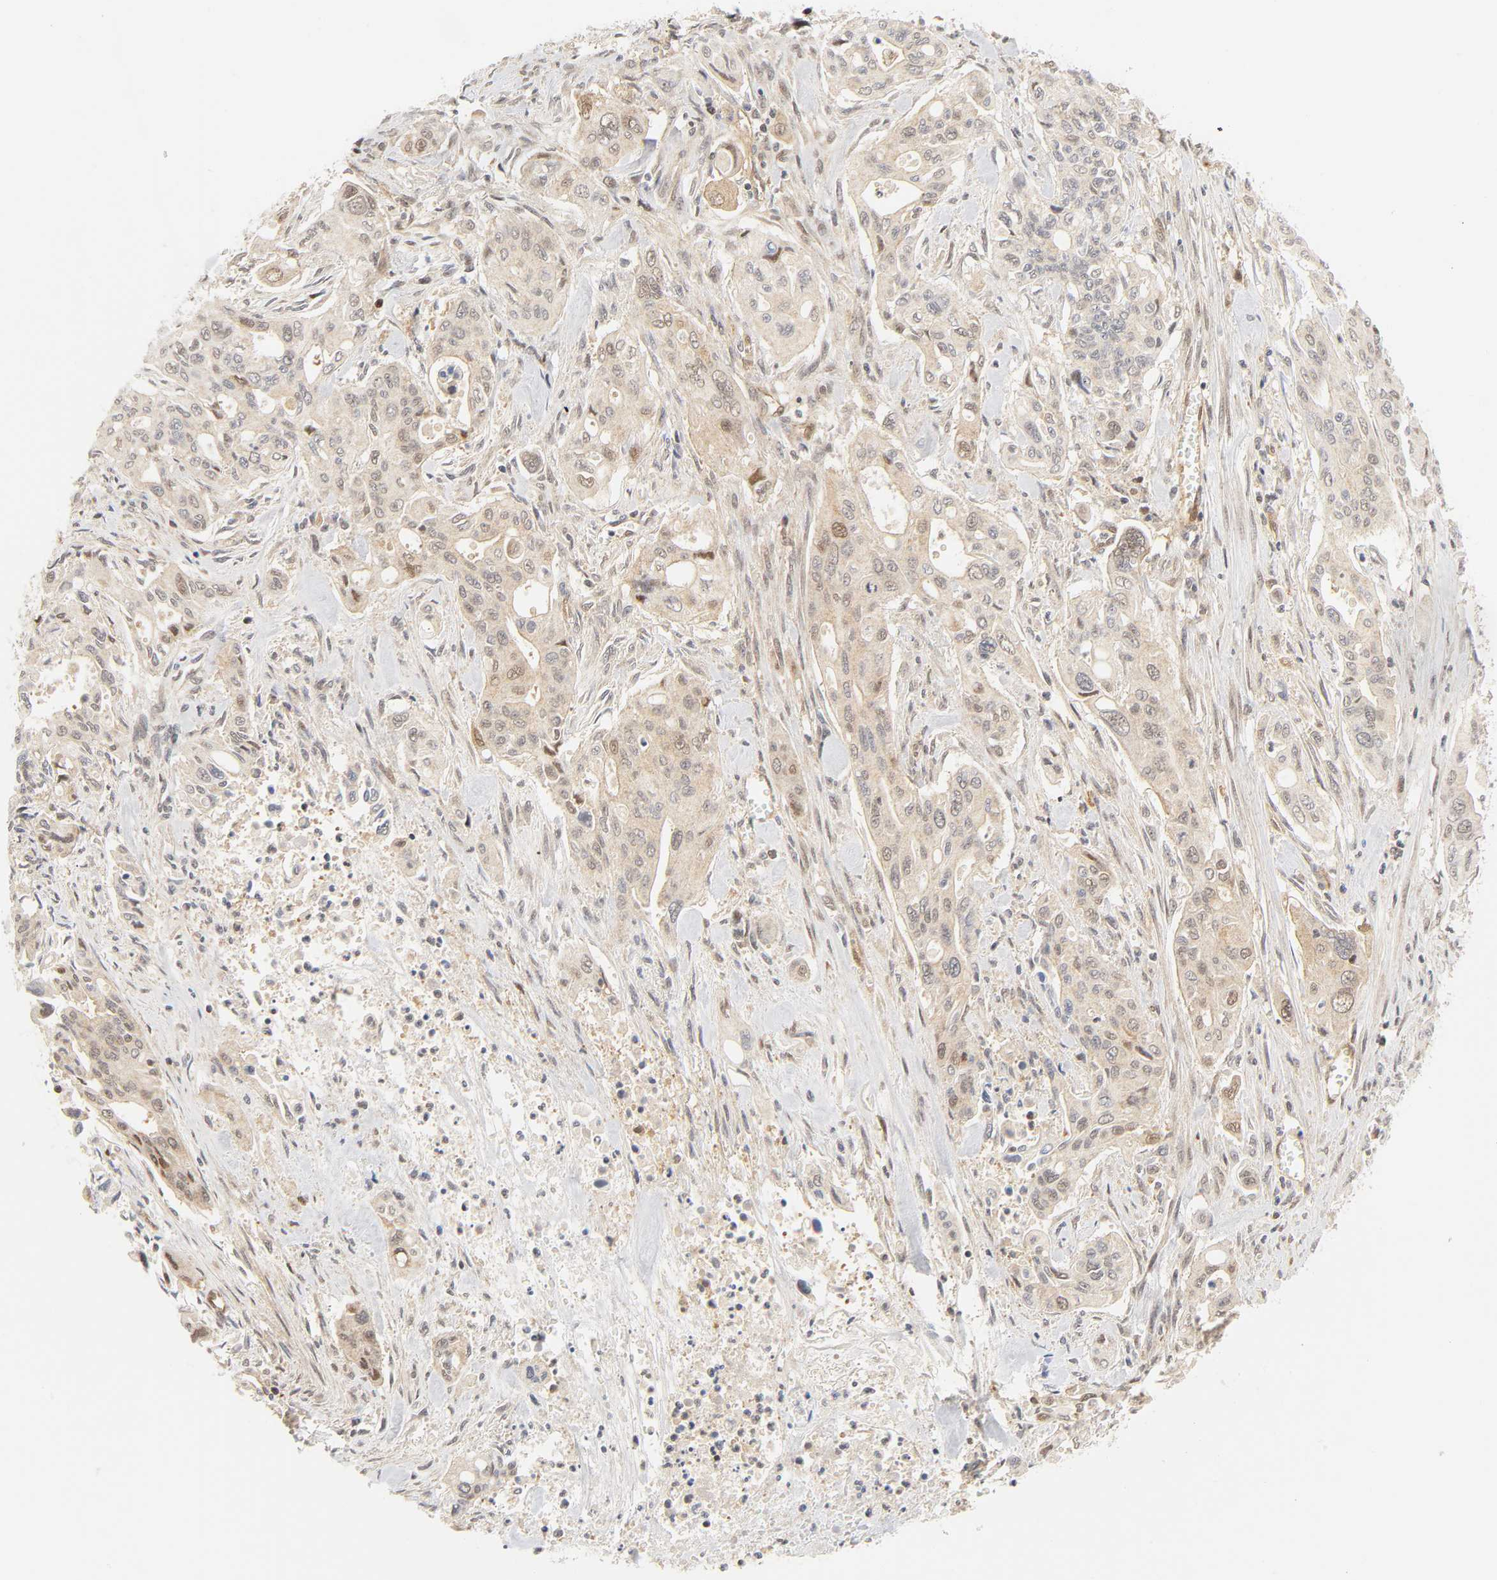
{"staining": {"intensity": "weak", "quantity": ">75%", "location": "cytoplasmic/membranous,nuclear"}, "tissue": "pancreatic cancer", "cell_type": "Tumor cells", "image_type": "cancer", "snomed": [{"axis": "morphology", "description": "Adenocarcinoma, NOS"}, {"axis": "topography", "description": "Pancreas"}], "caption": "IHC of pancreatic cancer (adenocarcinoma) demonstrates low levels of weak cytoplasmic/membranous and nuclear positivity in about >75% of tumor cells. Nuclei are stained in blue.", "gene": "CDC37", "patient": {"sex": "male", "age": 77}}